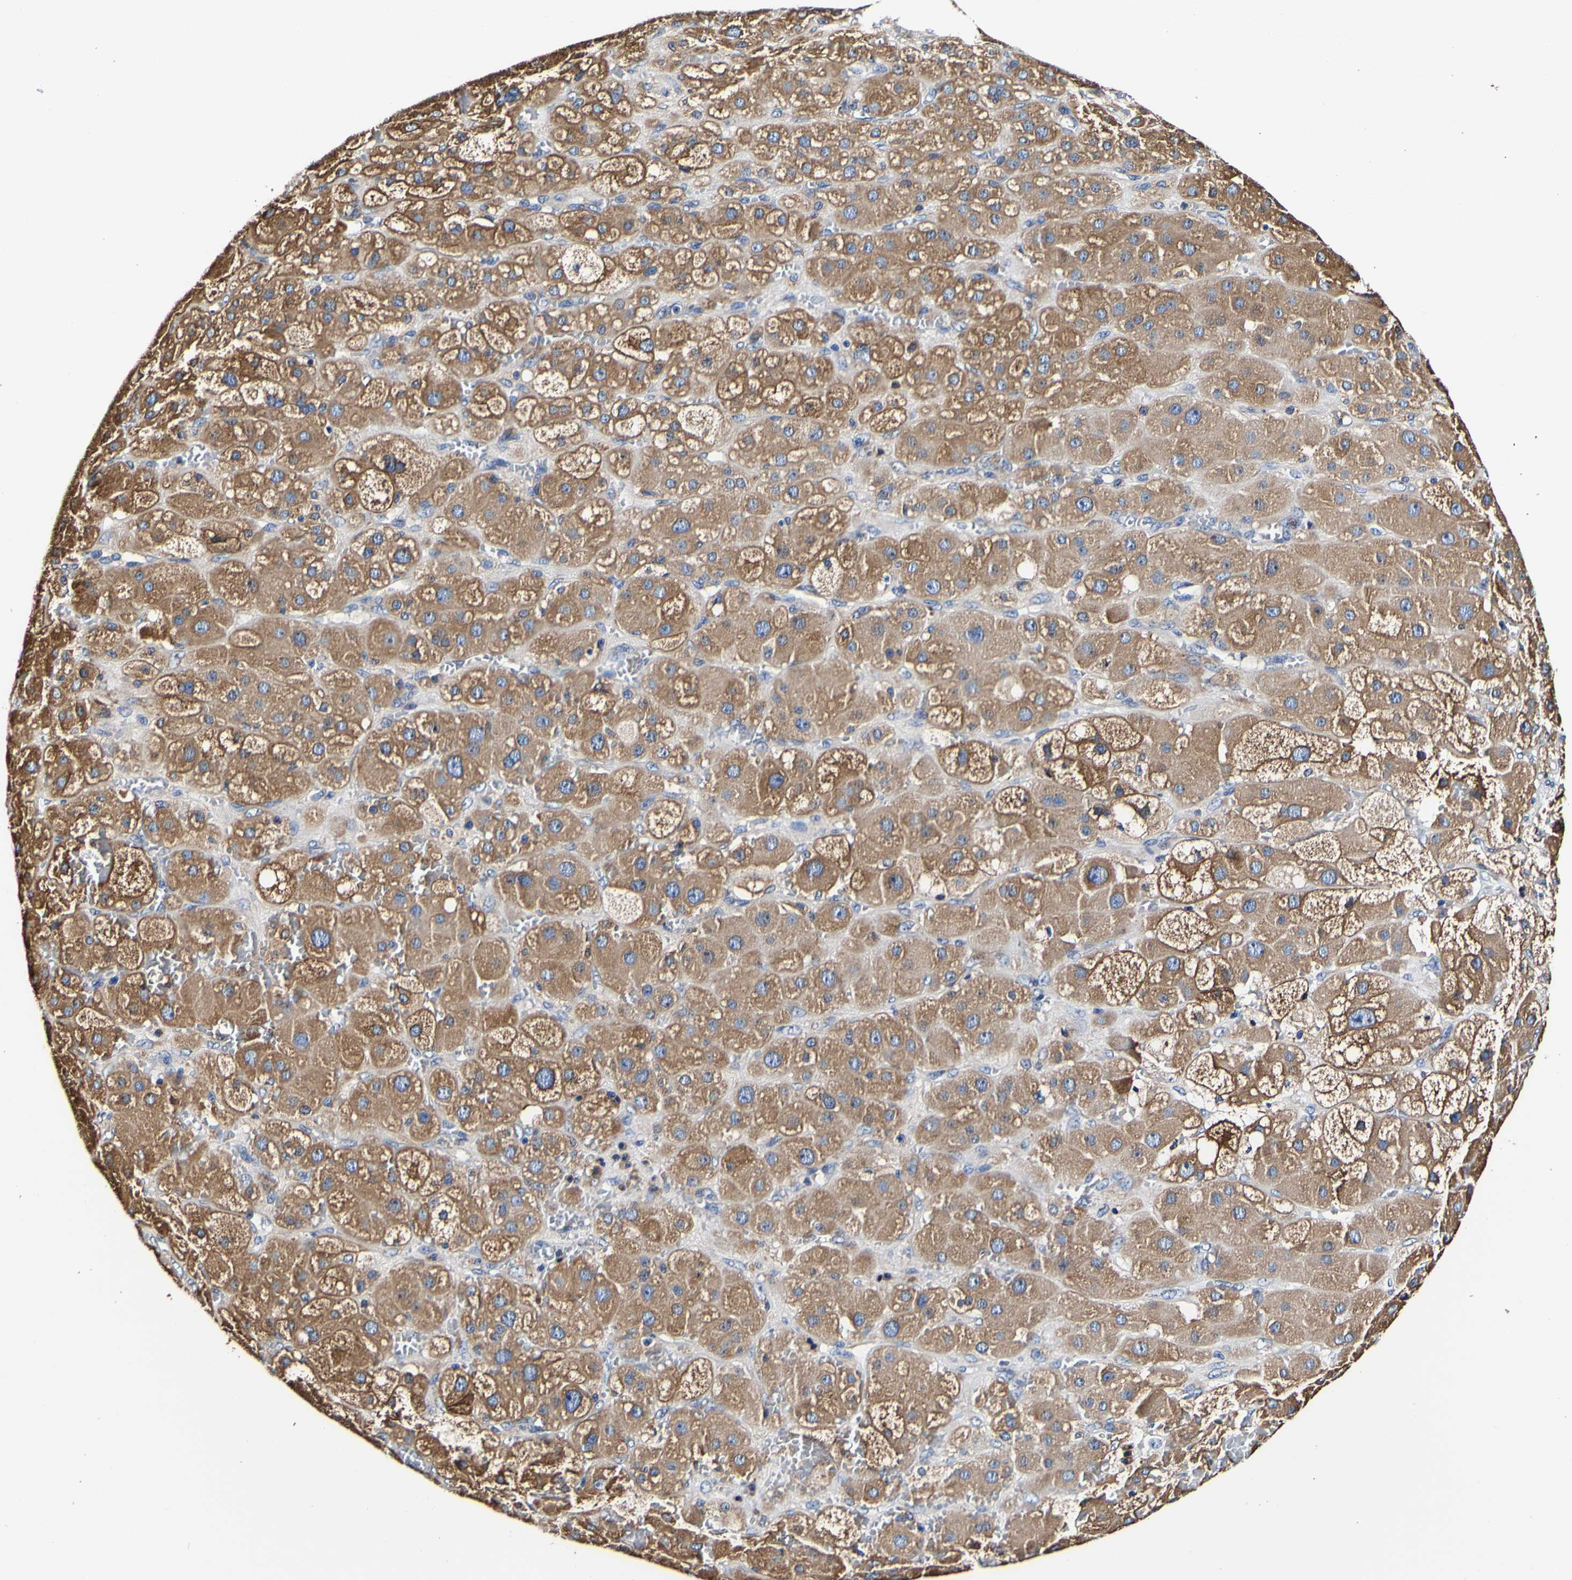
{"staining": {"intensity": "moderate", "quantity": ">75%", "location": "cytoplasmic/membranous"}, "tissue": "adrenal gland", "cell_type": "Glandular cells", "image_type": "normal", "snomed": [{"axis": "morphology", "description": "Normal tissue, NOS"}, {"axis": "topography", "description": "Adrenal gland"}], "caption": "A brown stain shows moderate cytoplasmic/membranous expression of a protein in glandular cells of unremarkable human adrenal gland.", "gene": "P4HB", "patient": {"sex": "female", "age": 47}}